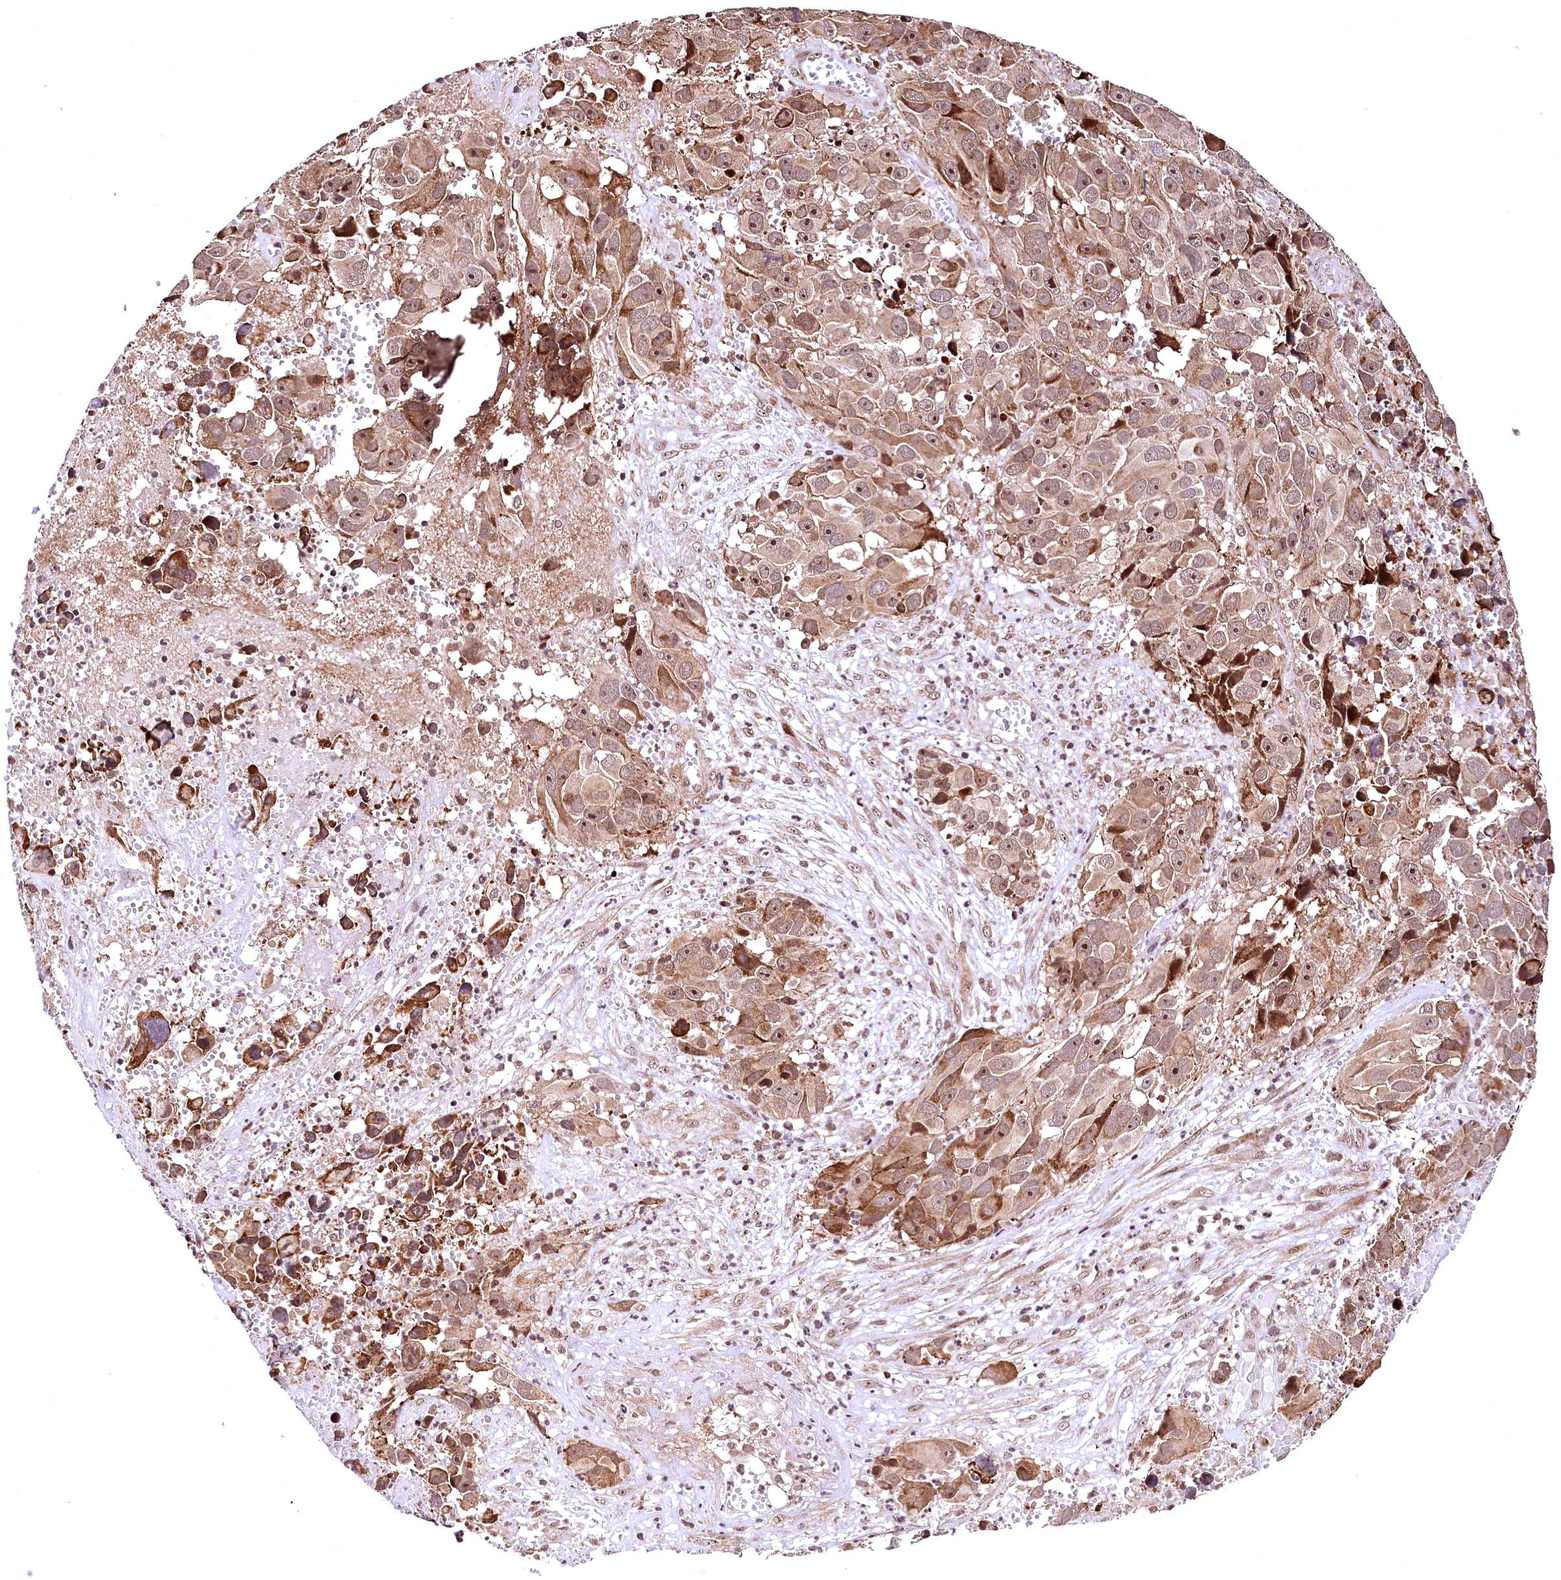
{"staining": {"intensity": "moderate", "quantity": ">75%", "location": "cytoplasmic/membranous,nuclear"}, "tissue": "melanoma", "cell_type": "Tumor cells", "image_type": "cancer", "snomed": [{"axis": "morphology", "description": "Malignant melanoma, NOS"}, {"axis": "topography", "description": "Skin"}], "caption": "This histopathology image exhibits immunohistochemistry staining of melanoma, with medium moderate cytoplasmic/membranous and nuclear staining in about >75% of tumor cells.", "gene": "PDS5B", "patient": {"sex": "male", "age": 84}}